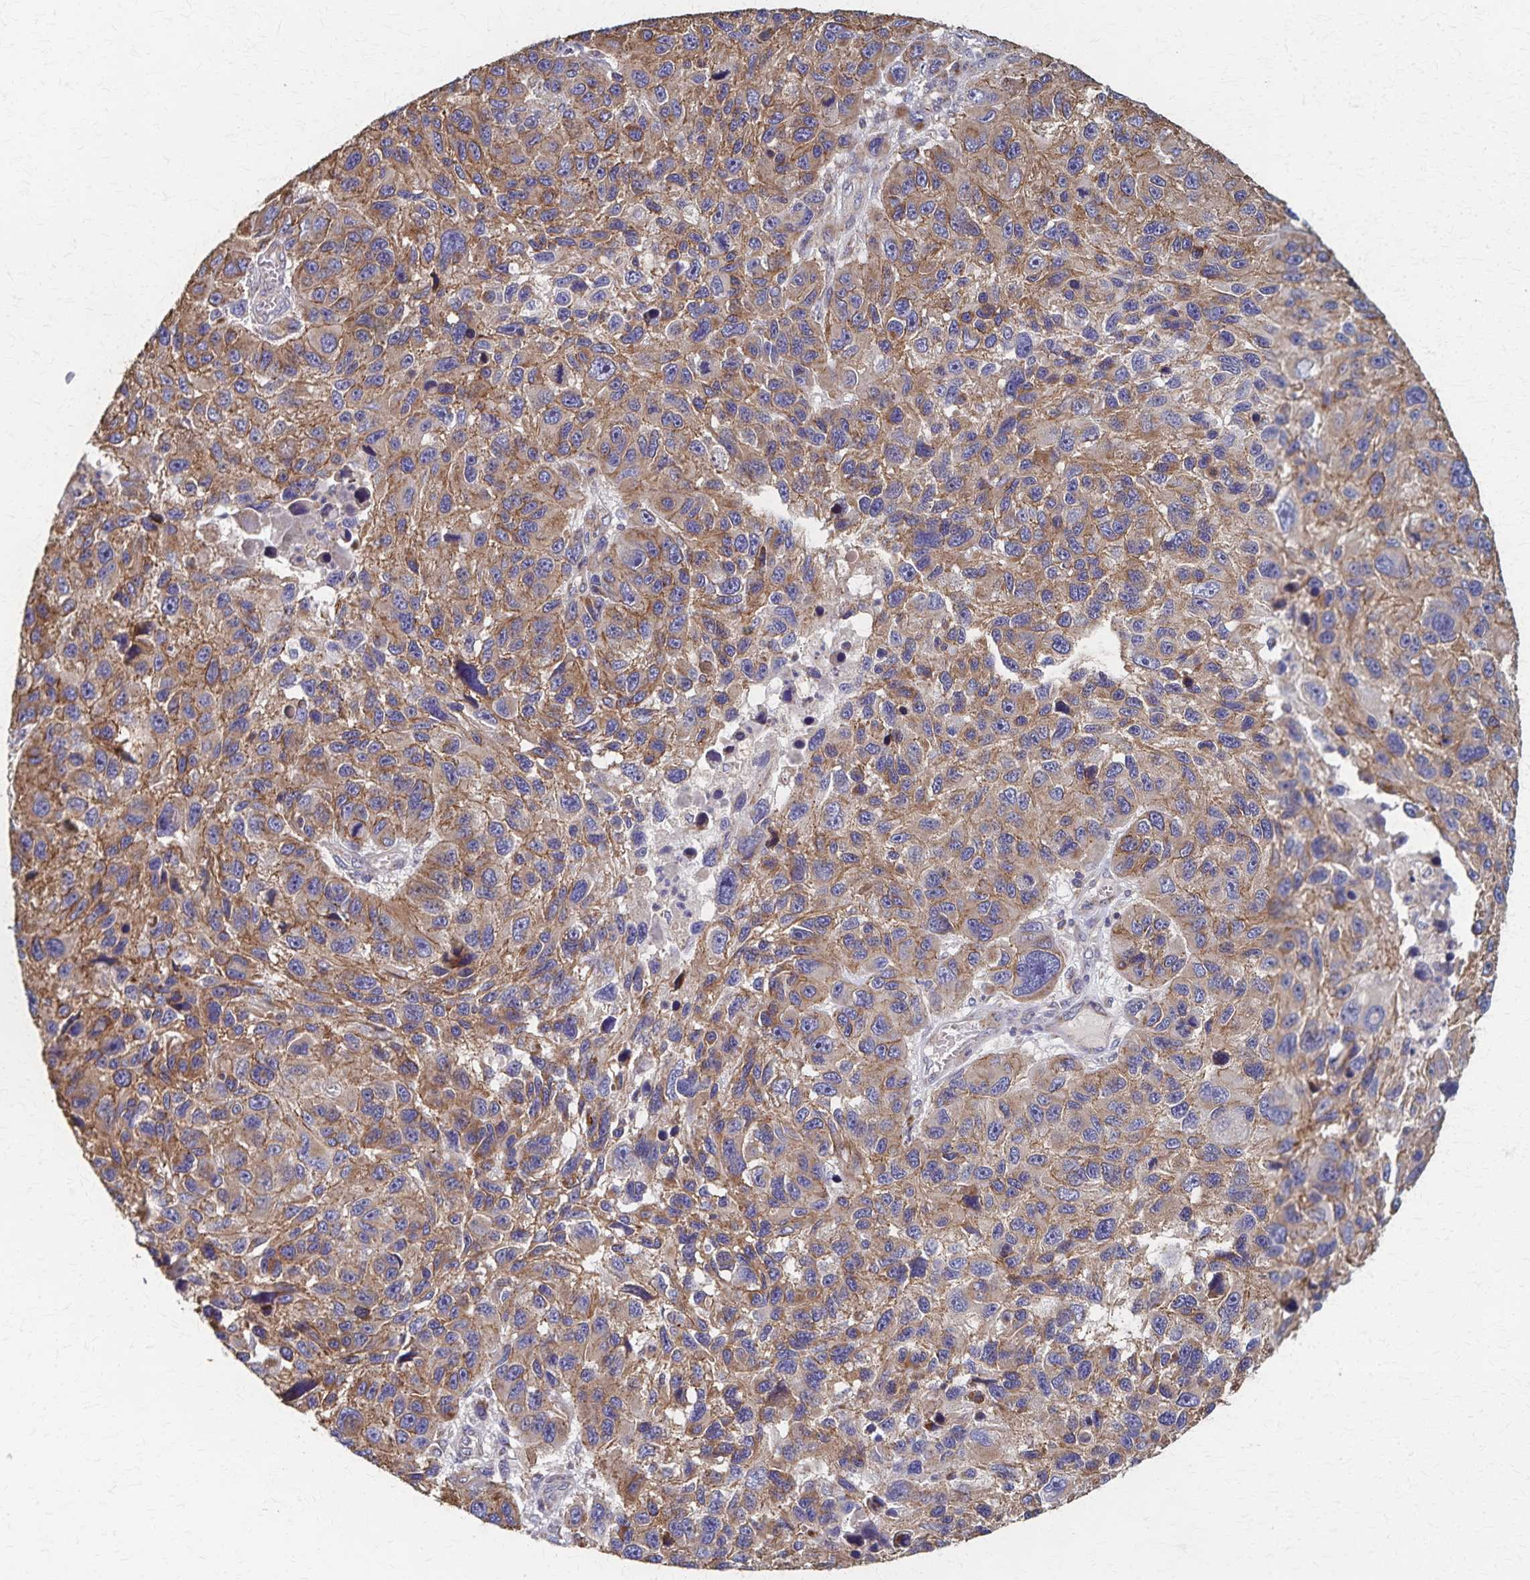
{"staining": {"intensity": "moderate", "quantity": ">75%", "location": "cytoplasmic/membranous"}, "tissue": "melanoma", "cell_type": "Tumor cells", "image_type": "cancer", "snomed": [{"axis": "morphology", "description": "Malignant melanoma, NOS"}, {"axis": "topography", "description": "Skin"}], "caption": "A high-resolution photomicrograph shows immunohistochemistry staining of malignant melanoma, which displays moderate cytoplasmic/membranous positivity in approximately >75% of tumor cells.", "gene": "PGAP2", "patient": {"sex": "male", "age": 53}}